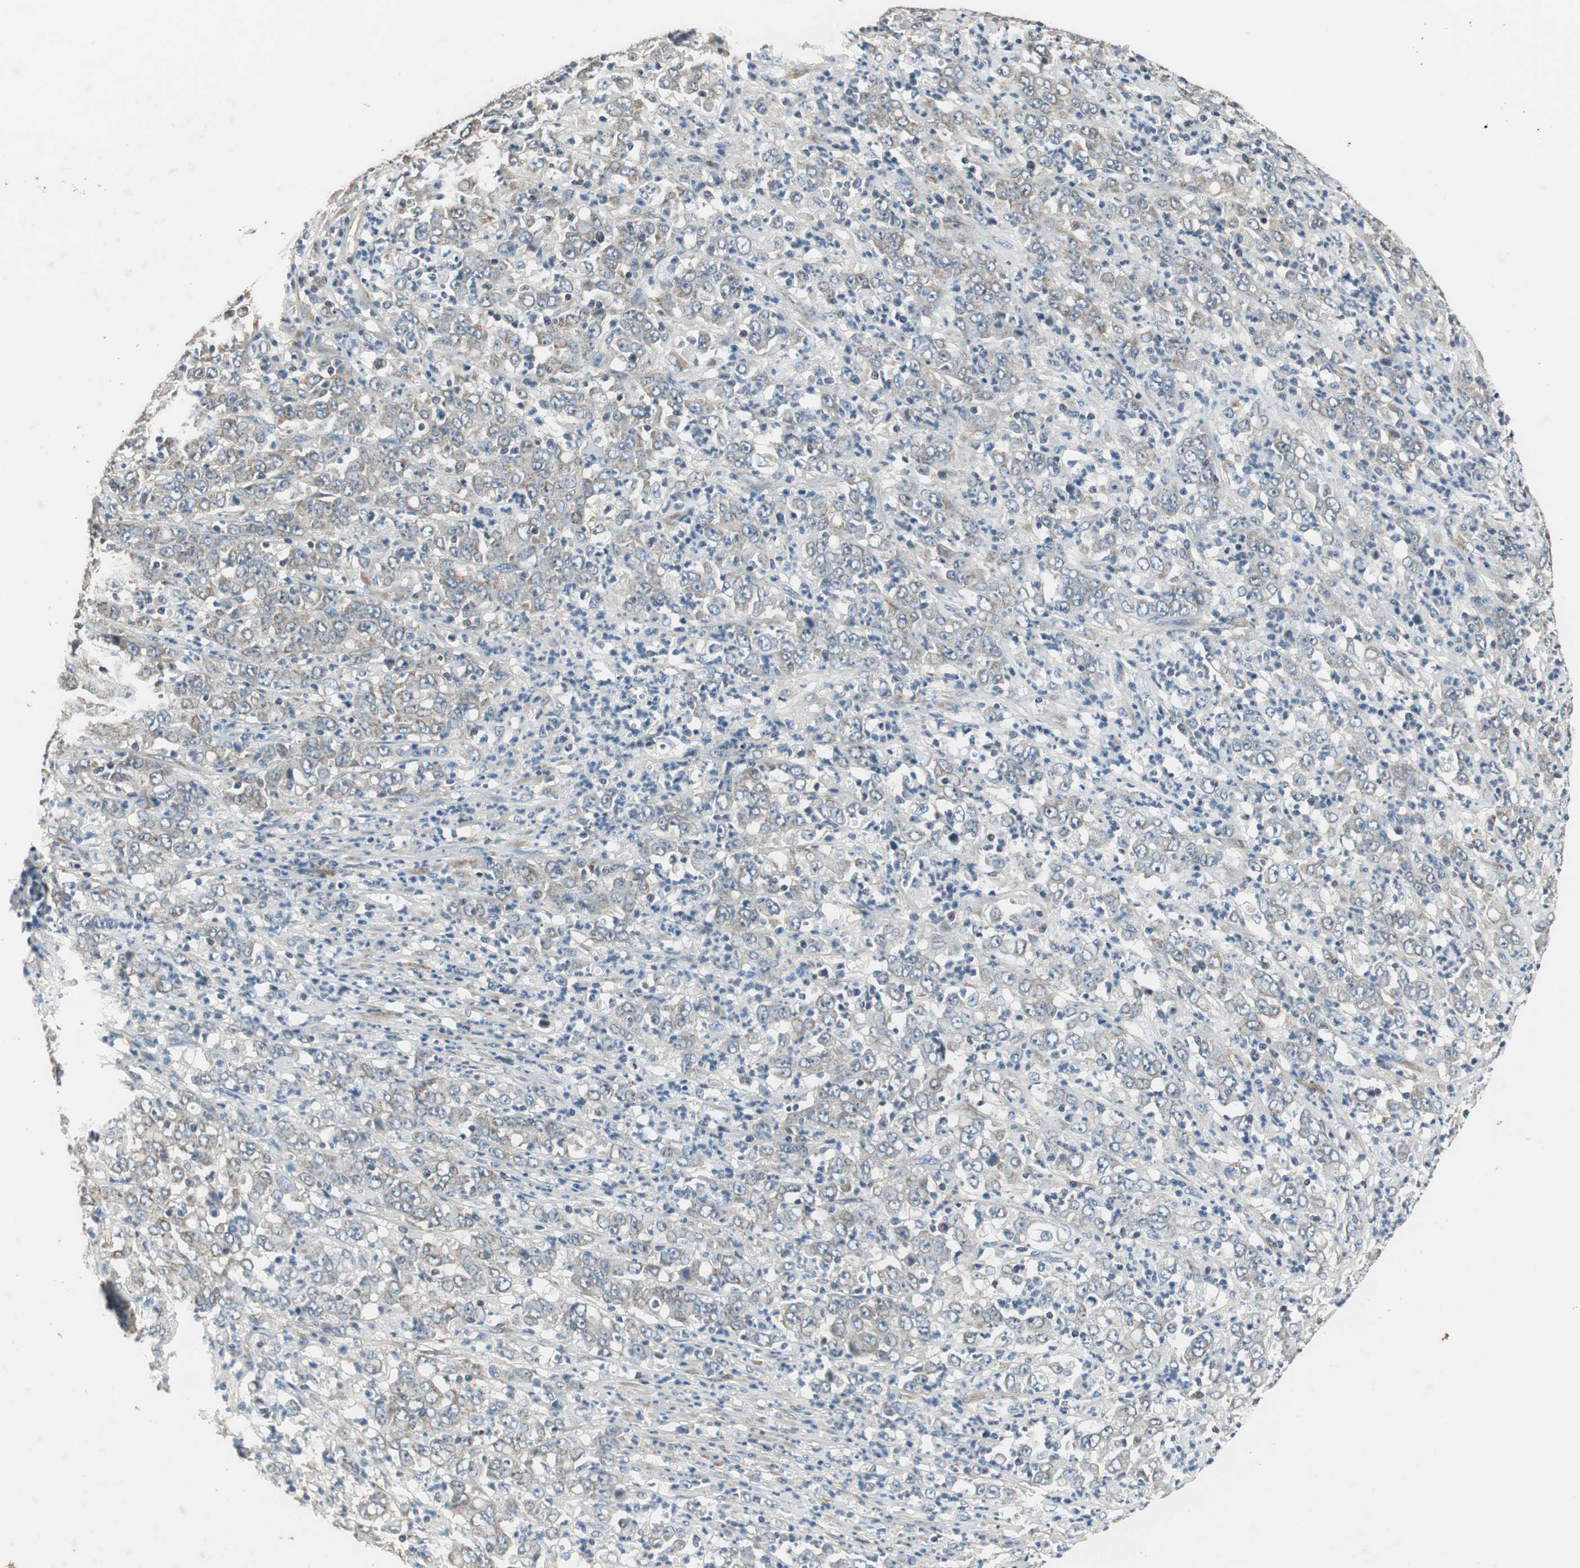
{"staining": {"intensity": "weak", "quantity": ">75%", "location": "cytoplasmic/membranous"}, "tissue": "stomach cancer", "cell_type": "Tumor cells", "image_type": "cancer", "snomed": [{"axis": "morphology", "description": "Adenocarcinoma, NOS"}, {"axis": "topography", "description": "Stomach, lower"}], "caption": "Protein expression analysis of human stomach adenocarcinoma reveals weak cytoplasmic/membranous staining in approximately >75% of tumor cells.", "gene": "MSTO1", "patient": {"sex": "female", "age": 71}}